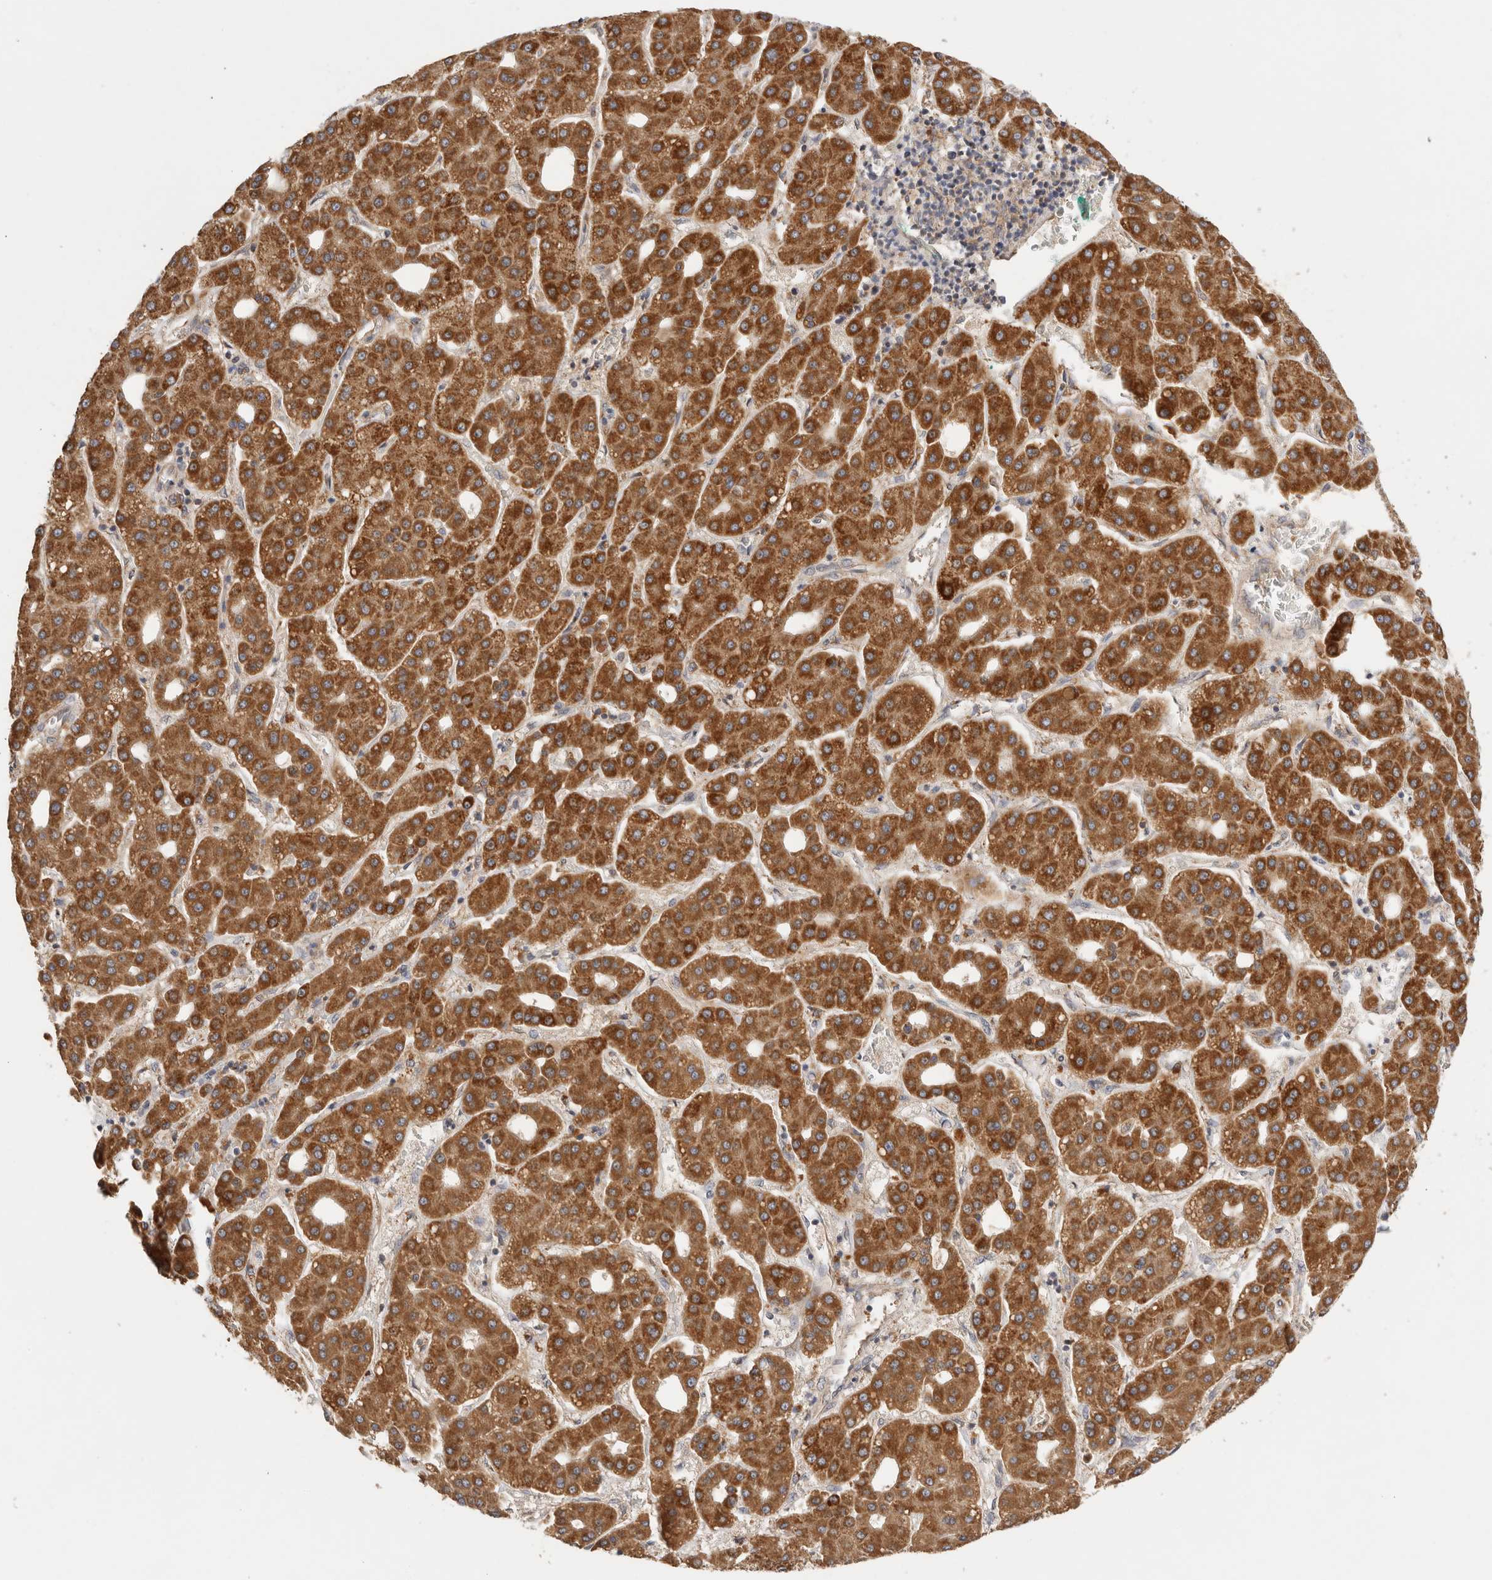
{"staining": {"intensity": "strong", "quantity": ">75%", "location": "cytoplasmic/membranous"}, "tissue": "liver cancer", "cell_type": "Tumor cells", "image_type": "cancer", "snomed": [{"axis": "morphology", "description": "Carcinoma, Hepatocellular, NOS"}, {"axis": "topography", "description": "Liver"}], "caption": "Immunohistochemical staining of human liver cancer (hepatocellular carcinoma) reveals high levels of strong cytoplasmic/membranous protein staining in about >75% of tumor cells.", "gene": "SGK3", "patient": {"sex": "male", "age": 65}}